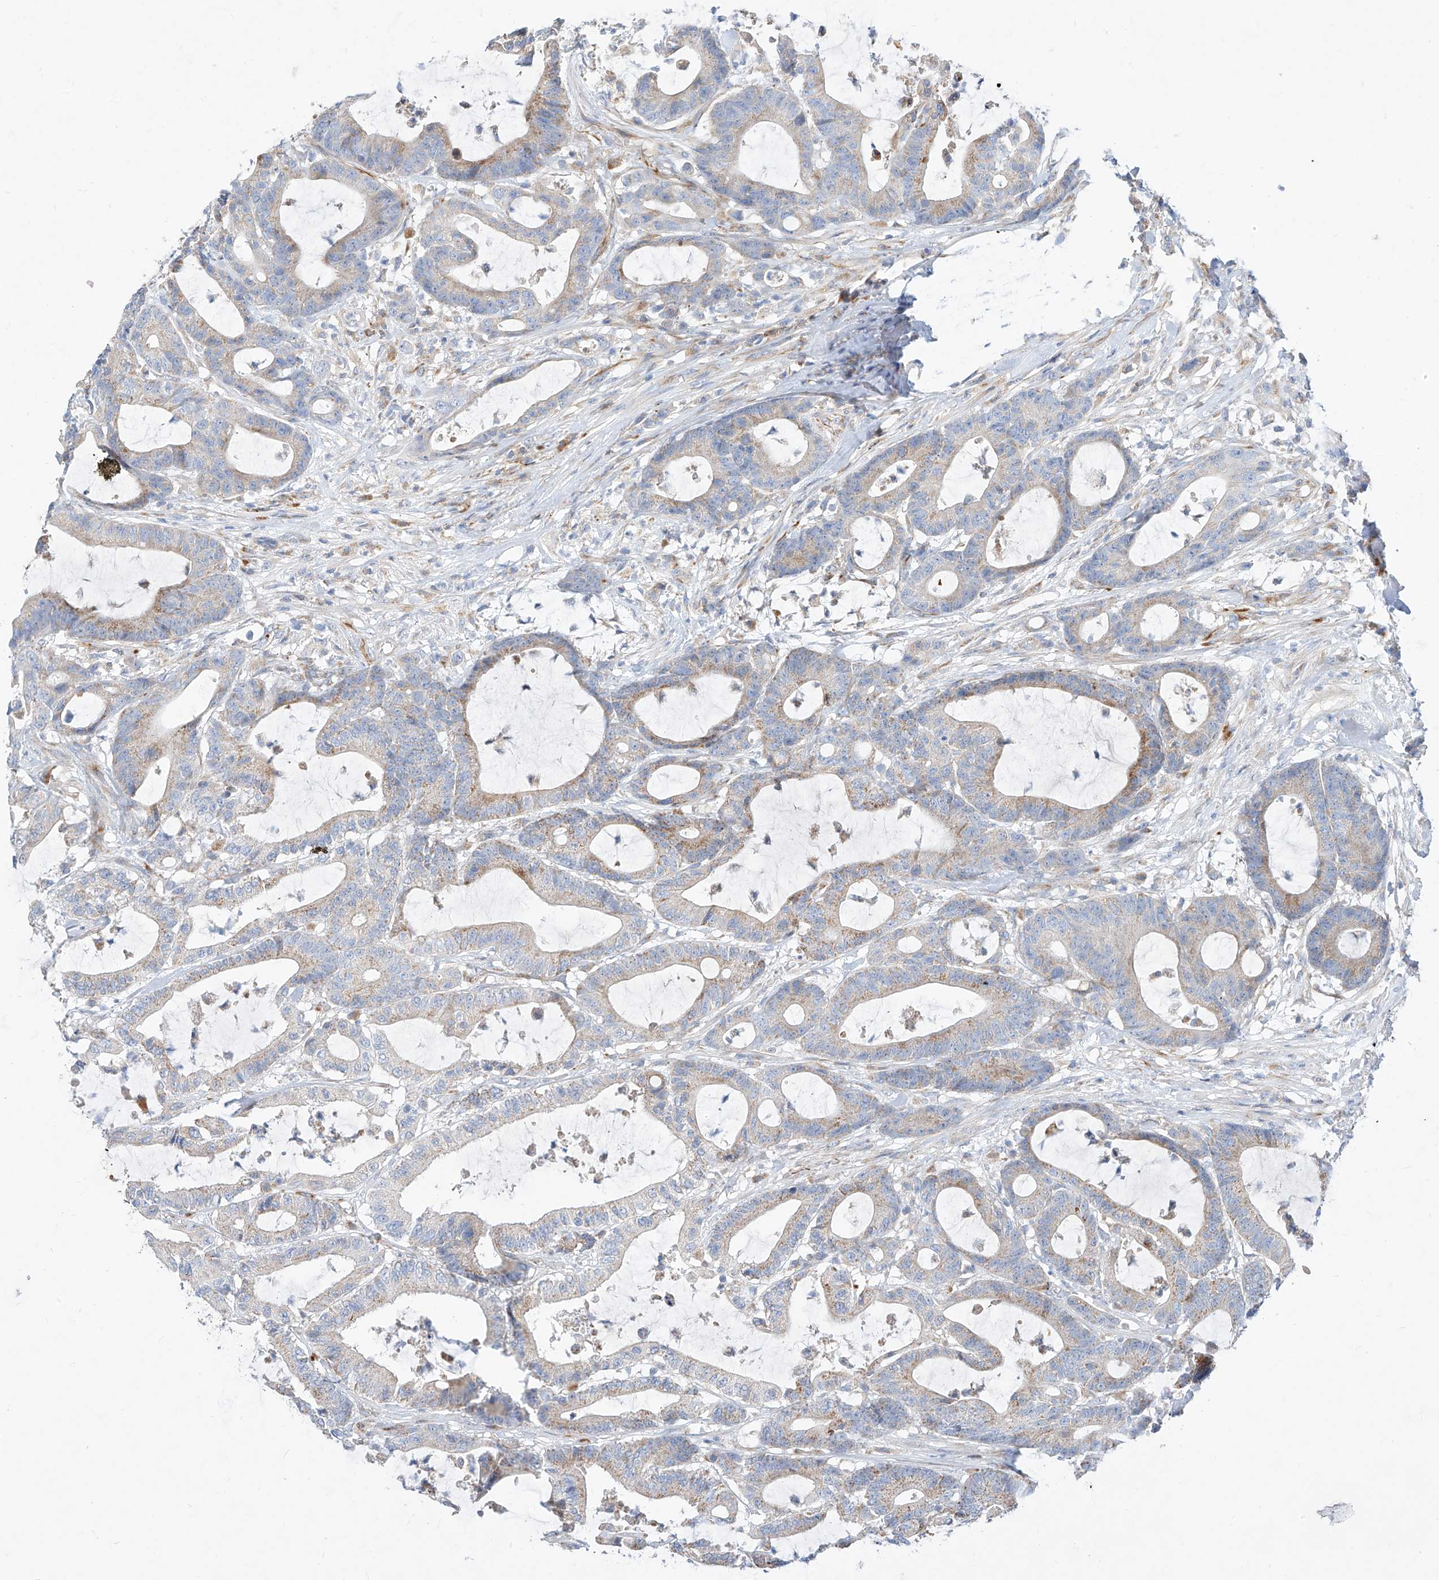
{"staining": {"intensity": "moderate", "quantity": "<25%", "location": "cytoplasmic/membranous"}, "tissue": "colorectal cancer", "cell_type": "Tumor cells", "image_type": "cancer", "snomed": [{"axis": "morphology", "description": "Adenocarcinoma, NOS"}, {"axis": "topography", "description": "Colon"}], "caption": "This photomicrograph shows immunohistochemistry (IHC) staining of colorectal cancer (adenocarcinoma), with low moderate cytoplasmic/membranous staining in about <25% of tumor cells.", "gene": "CST9", "patient": {"sex": "female", "age": 84}}